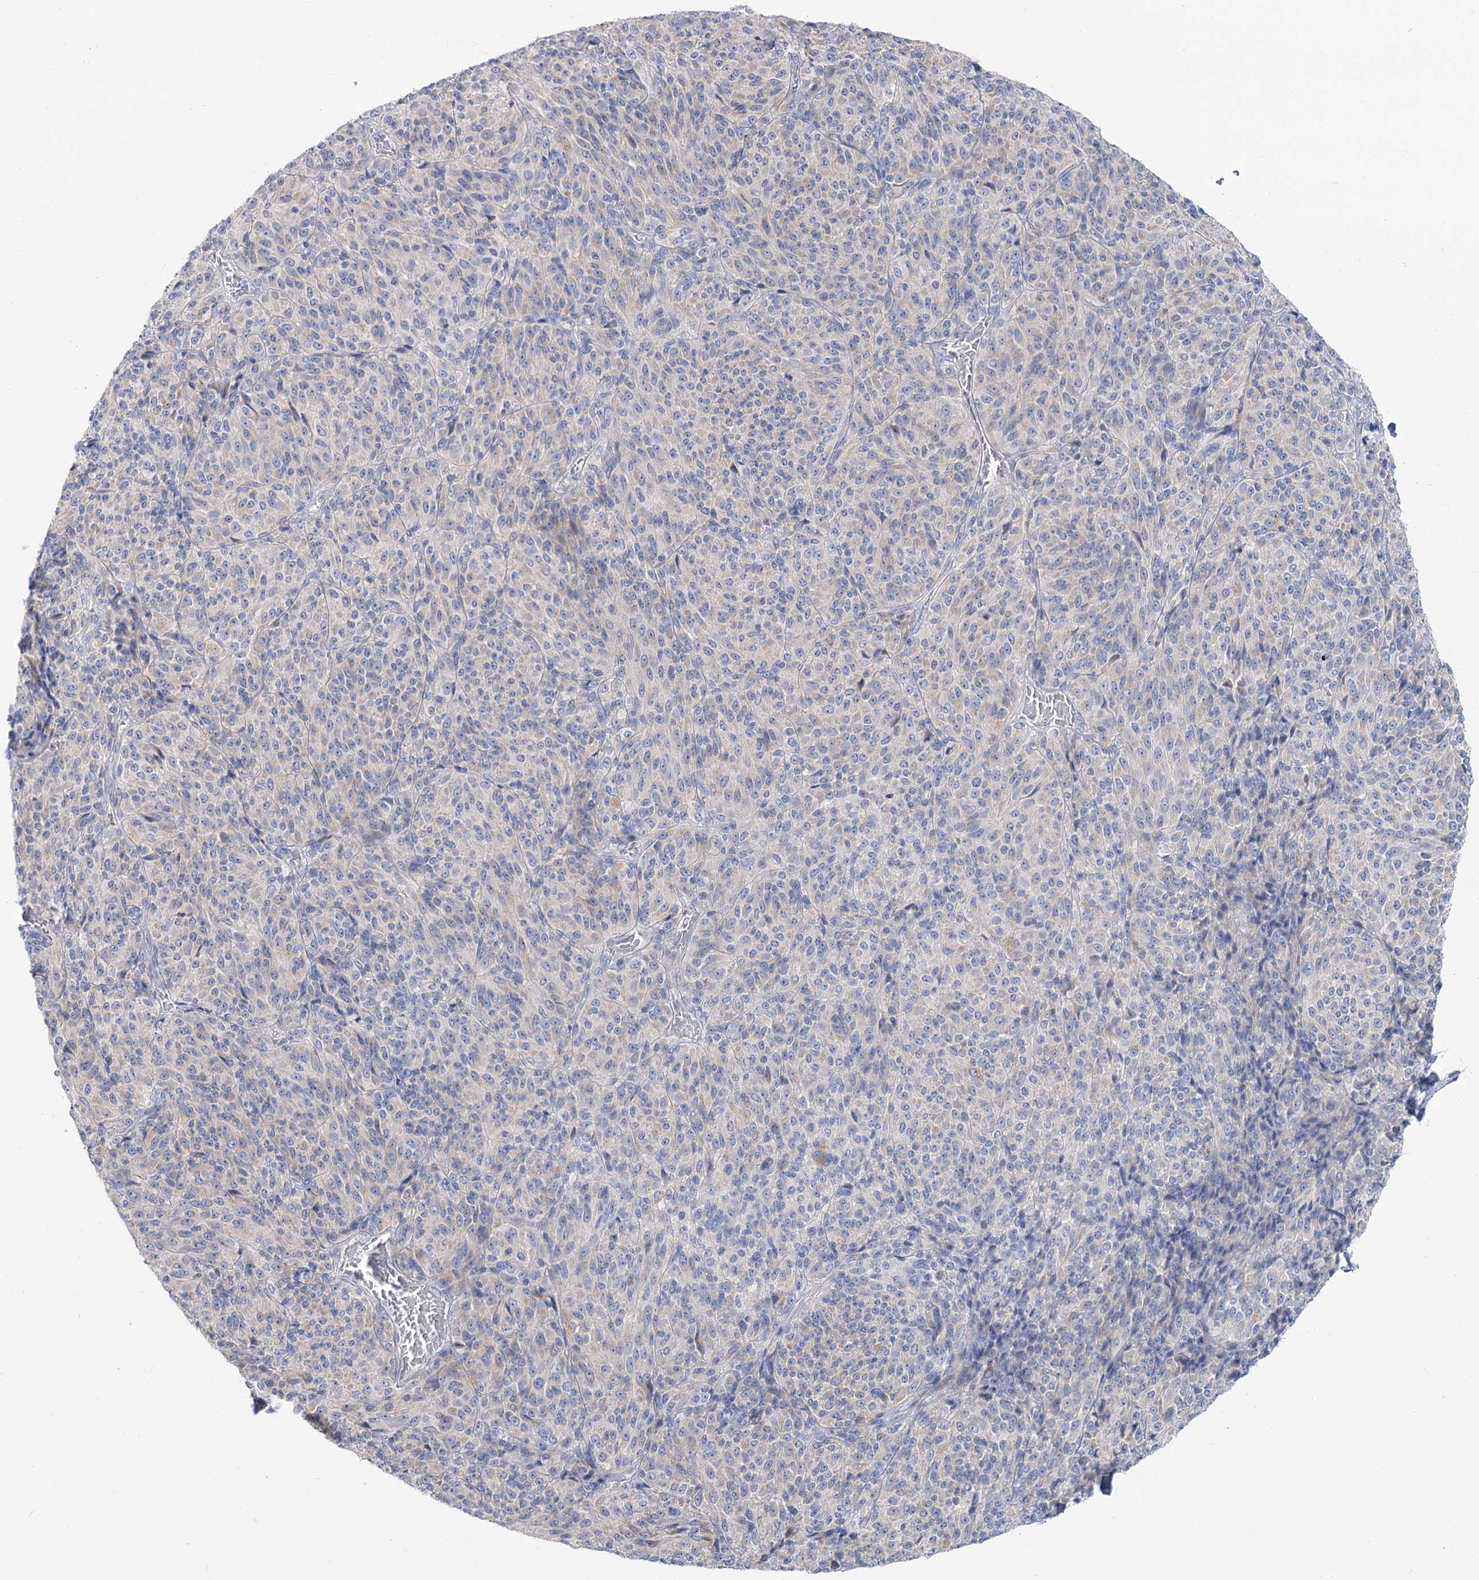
{"staining": {"intensity": "negative", "quantity": "none", "location": "none"}, "tissue": "melanoma", "cell_type": "Tumor cells", "image_type": "cancer", "snomed": [{"axis": "morphology", "description": "Malignant melanoma, Metastatic site"}, {"axis": "topography", "description": "Brain"}], "caption": "An immunohistochemistry (IHC) histopathology image of melanoma is shown. There is no staining in tumor cells of melanoma.", "gene": "SUOX", "patient": {"sex": "female", "age": 56}}